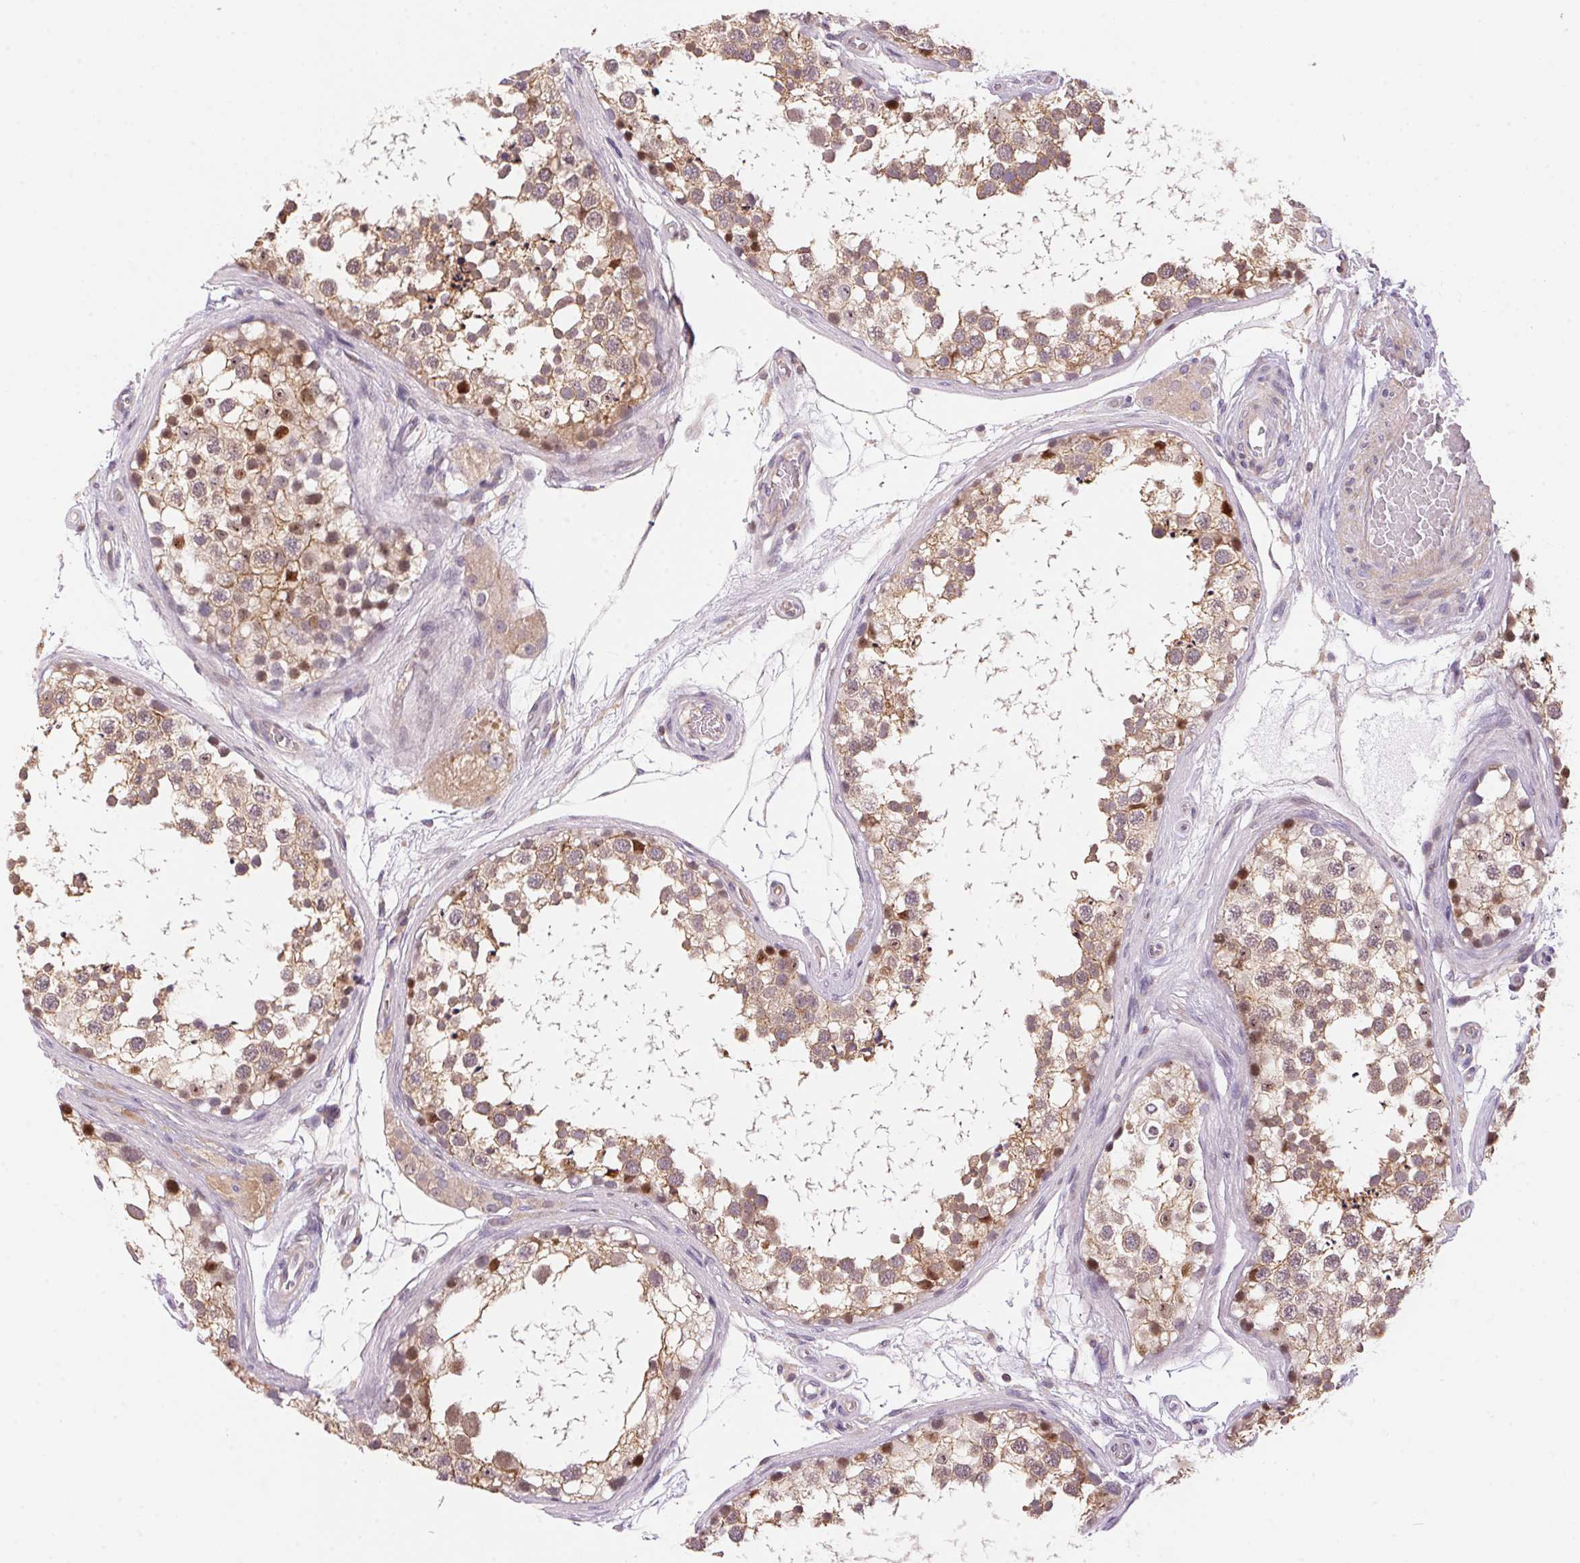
{"staining": {"intensity": "moderate", "quantity": ">75%", "location": "cytoplasmic/membranous,nuclear"}, "tissue": "testis", "cell_type": "Cells in seminiferous ducts", "image_type": "normal", "snomed": [{"axis": "morphology", "description": "Normal tissue, NOS"}, {"axis": "morphology", "description": "Seminoma, NOS"}, {"axis": "topography", "description": "Testis"}], "caption": "Cells in seminiferous ducts display moderate cytoplasmic/membranous,nuclear positivity in about >75% of cells in normal testis.", "gene": "UNC13B", "patient": {"sex": "male", "age": 65}}